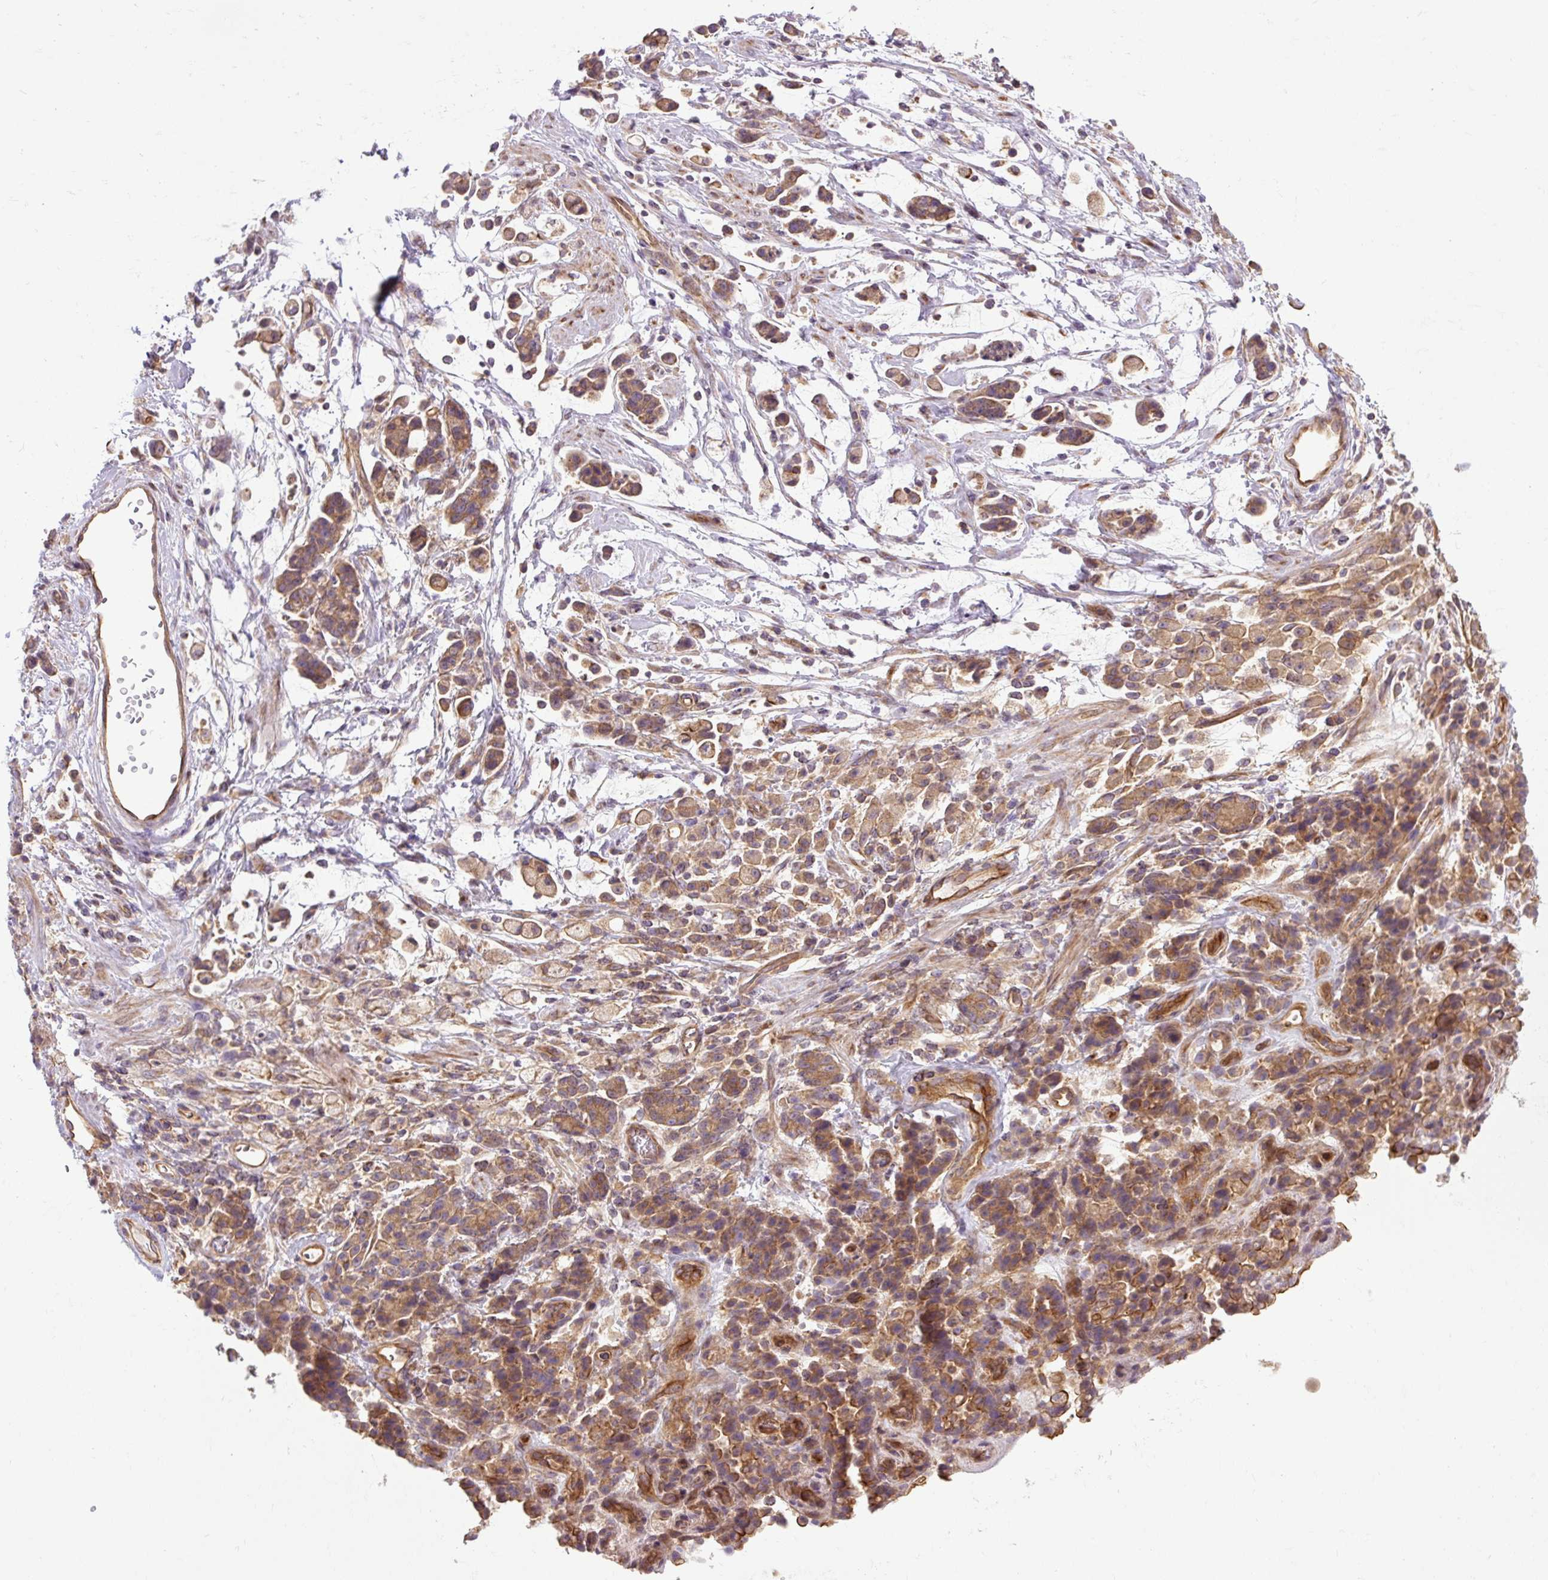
{"staining": {"intensity": "moderate", "quantity": ">75%", "location": "cytoplasmic/membranous"}, "tissue": "stomach cancer", "cell_type": "Tumor cells", "image_type": "cancer", "snomed": [{"axis": "morphology", "description": "Adenocarcinoma, NOS"}, {"axis": "topography", "description": "Stomach"}], "caption": "Immunohistochemical staining of human stomach cancer shows moderate cytoplasmic/membranous protein expression in about >75% of tumor cells.", "gene": "CCDC93", "patient": {"sex": "female", "age": 60}}